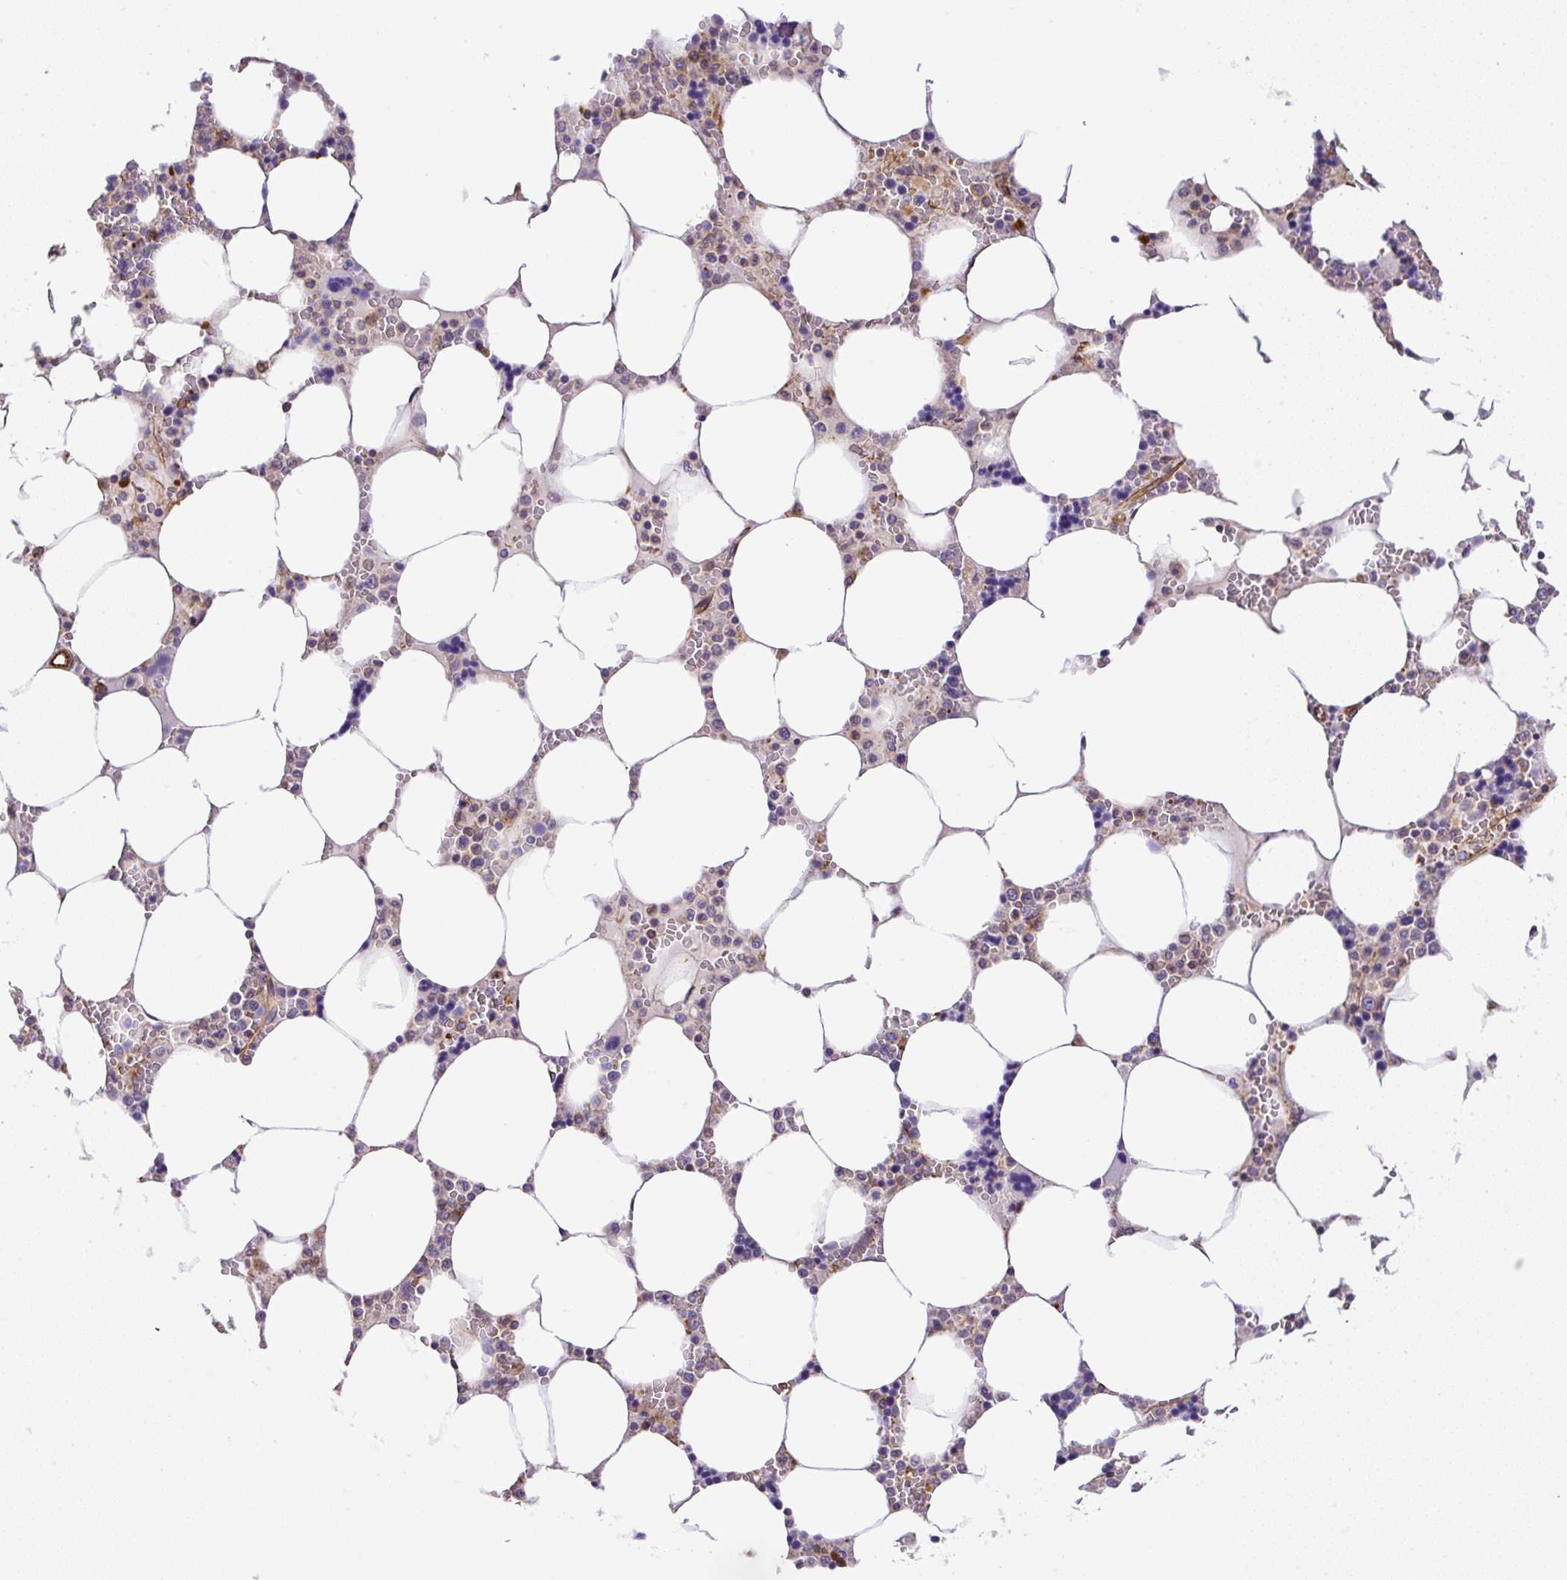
{"staining": {"intensity": "moderate", "quantity": "<25%", "location": "cytoplasmic/membranous"}, "tissue": "bone marrow", "cell_type": "Hematopoietic cells", "image_type": "normal", "snomed": [{"axis": "morphology", "description": "Normal tissue, NOS"}, {"axis": "topography", "description": "Bone marrow"}], "caption": "Moderate cytoplasmic/membranous expression for a protein is present in about <25% of hematopoietic cells of benign bone marrow using immunohistochemistry (IHC).", "gene": "DCTN1", "patient": {"sex": "male", "age": 64}}